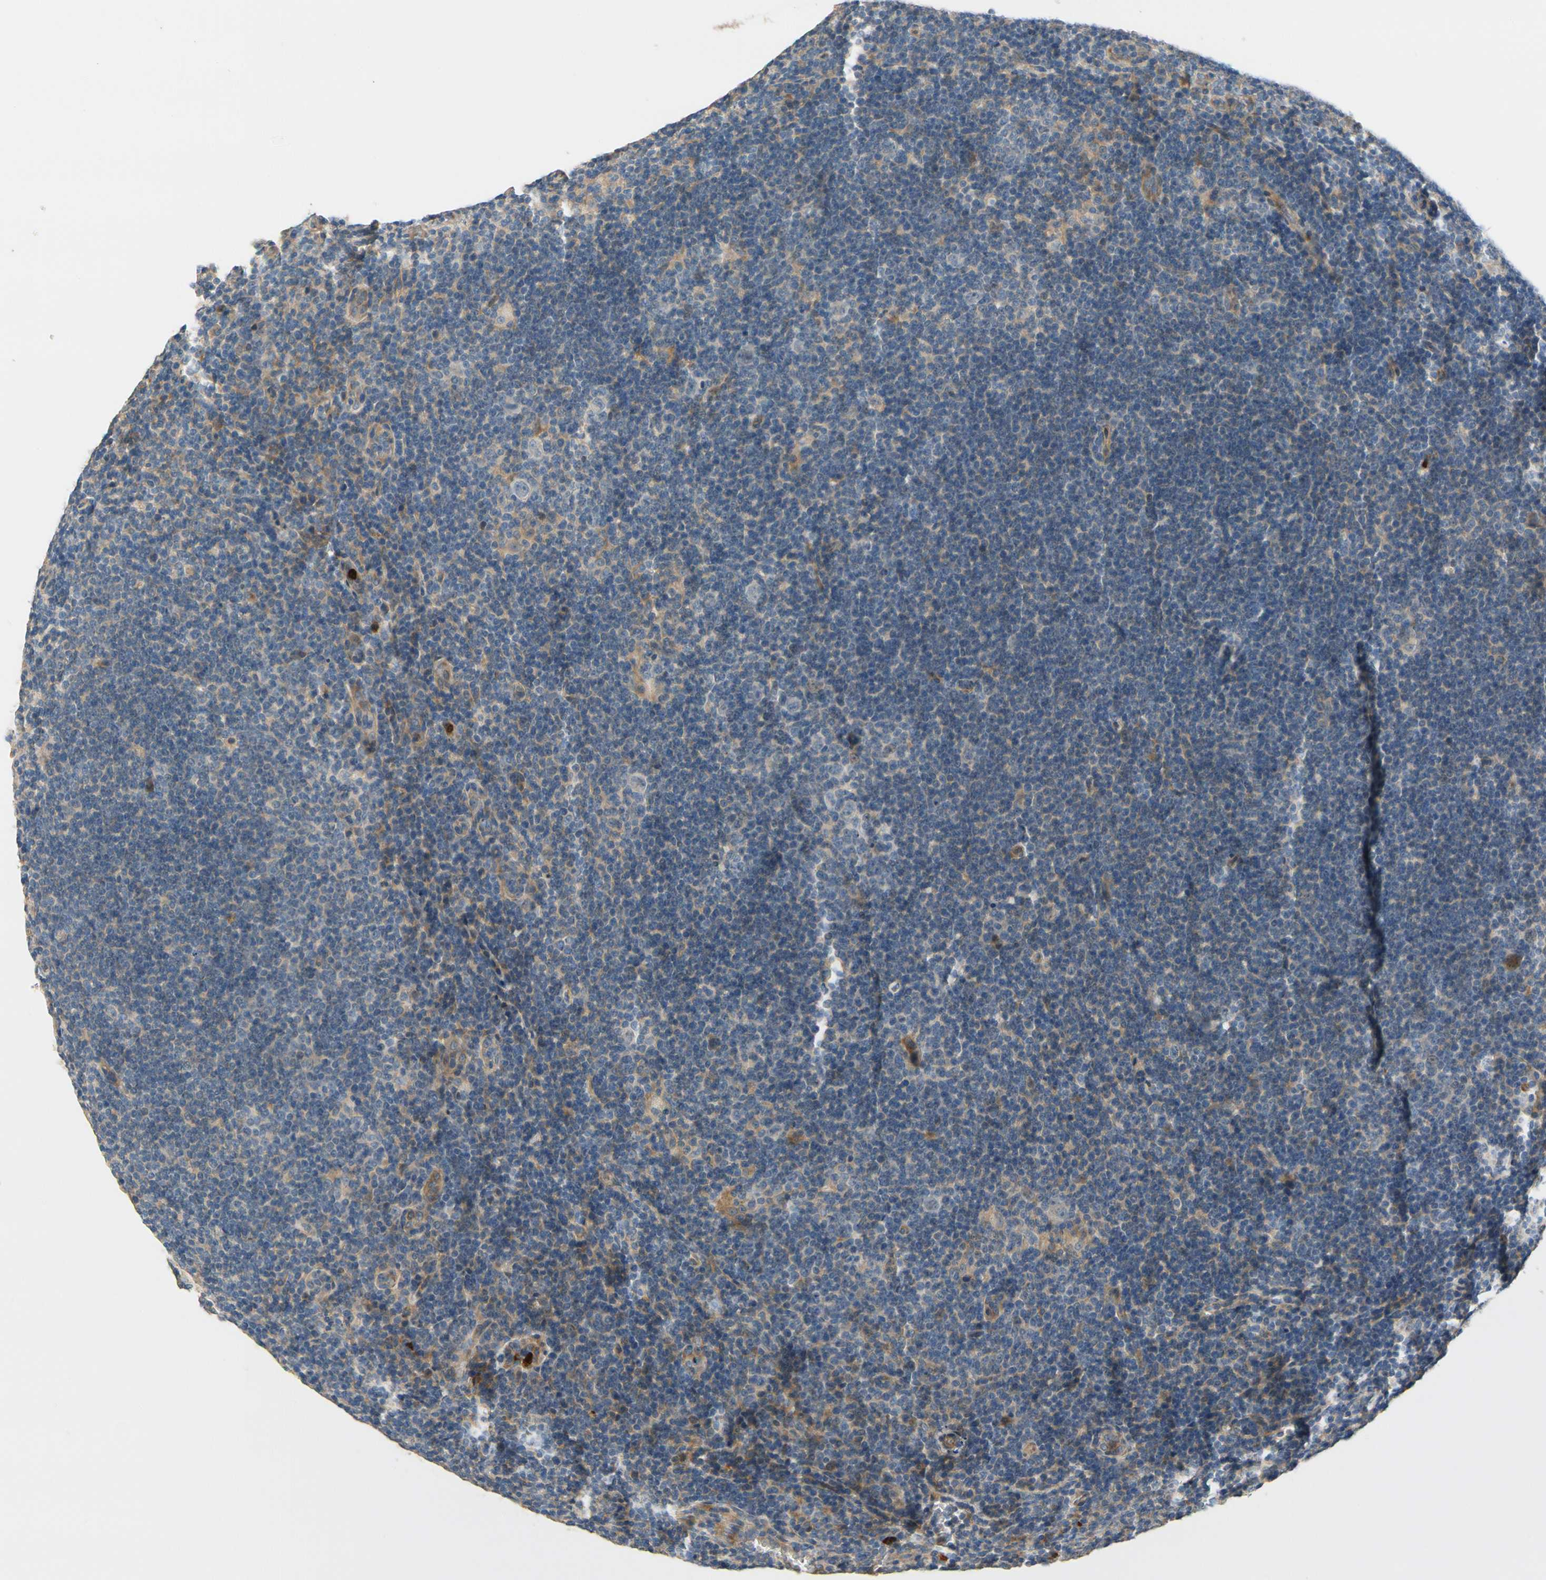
{"staining": {"intensity": "negative", "quantity": "none", "location": "none"}, "tissue": "lymphoma", "cell_type": "Tumor cells", "image_type": "cancer", "snomed": [{"axis": "morphology", "description": "Hodgkin's disease, NOS"}, {"axis": "topography", "description": "Lymph node"}], "caption": "Immunohistochemistry image of neoplastic tissue: human Hodgkin's disease stained with DAB demonstrates no significant protein positivity in tumor cells.", "gene": "SIGLEC5", "patient": {"sex": "female", "age": 57}}